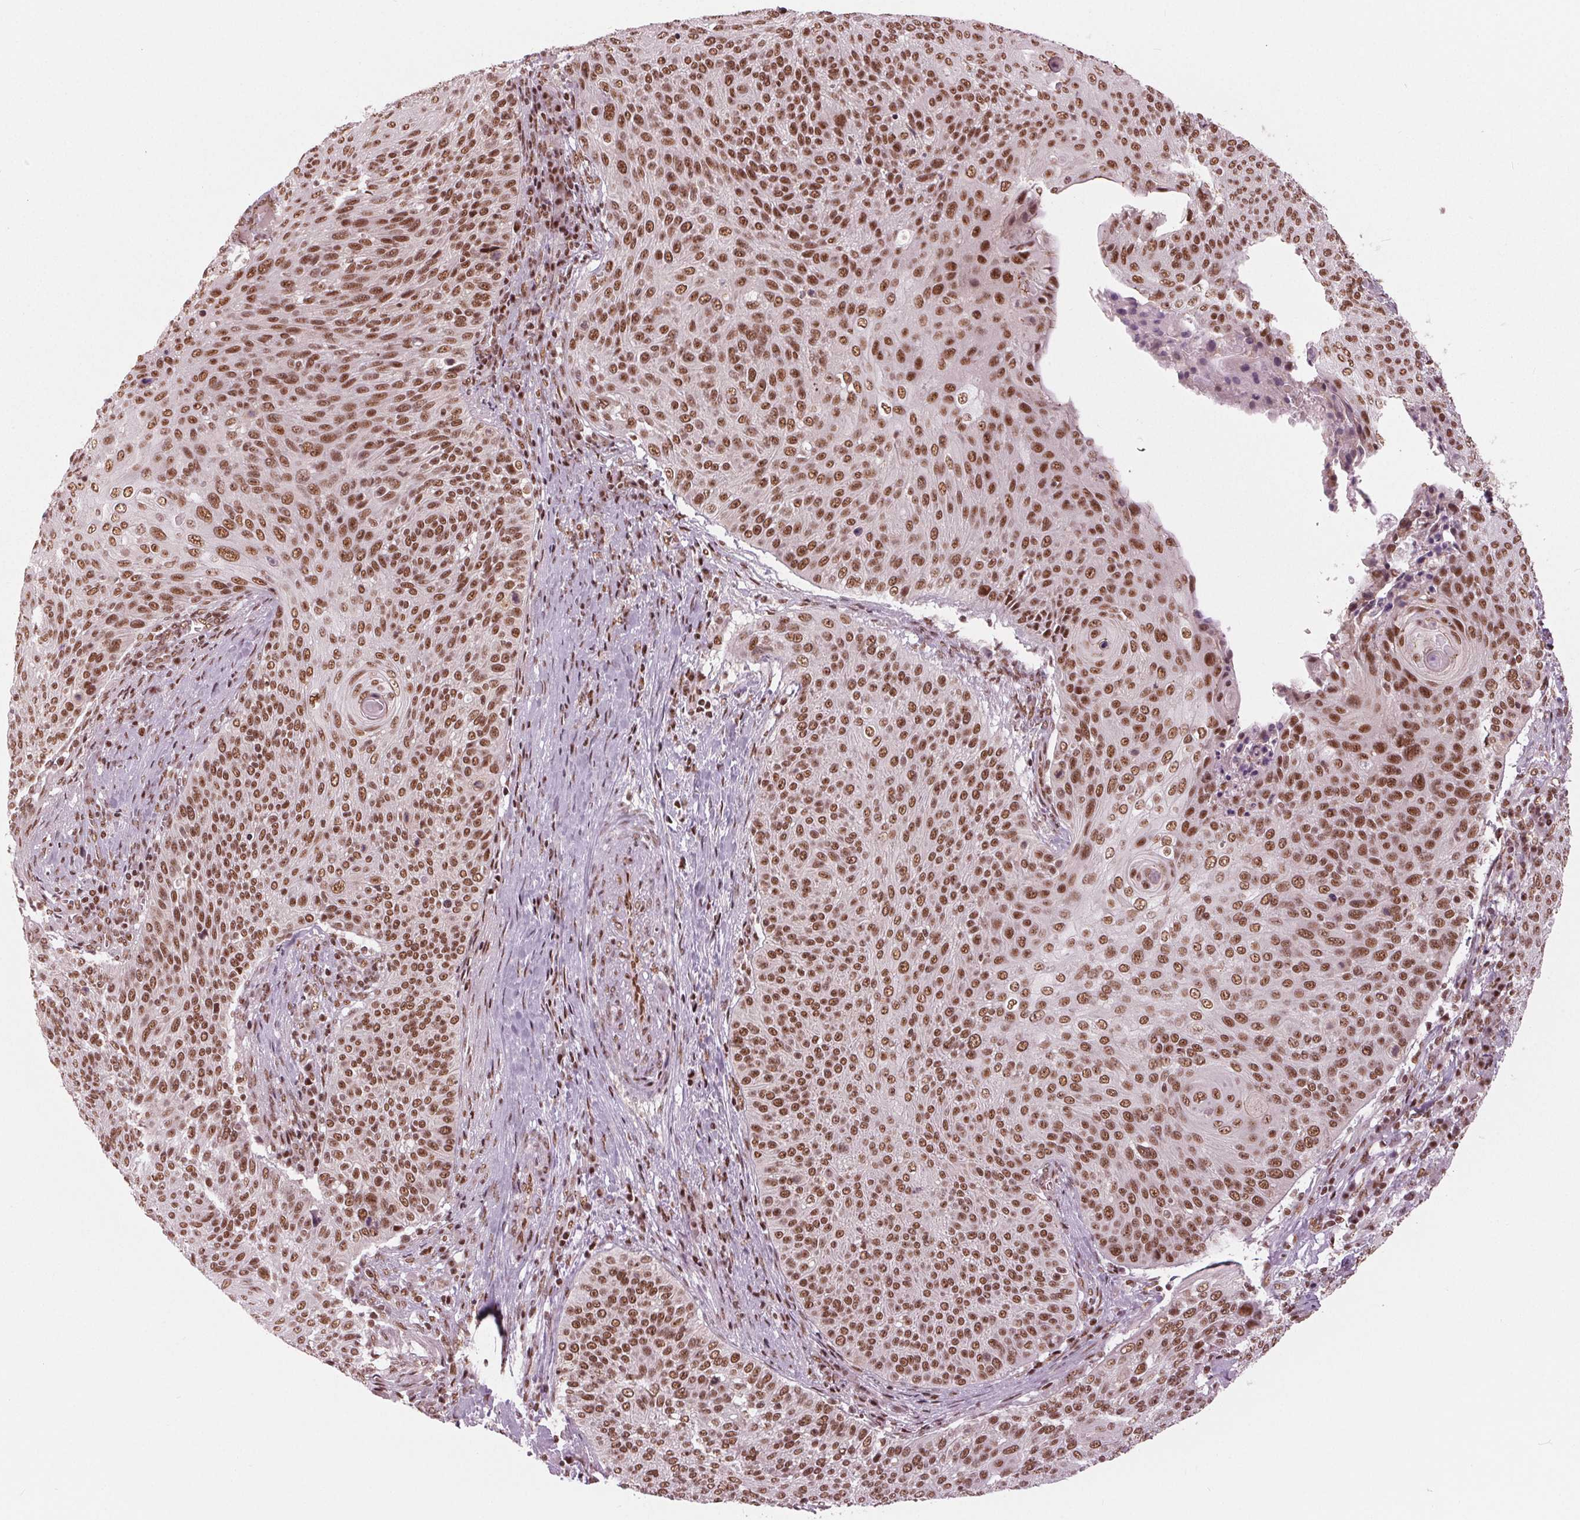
{"staining": {"intensity": "moderate", "quantity": ">75%", "location": "nuclear"}, "tissue": "cervical cancer", "cell_type": "Tumor cells", "image_type": "cancer", "snomed": [{"axis": "morphology", "description": "Squamous cell carcinoma, NOS"}, {"axis": "topography", "description": "Cervix"}], "caption": "An image of squamous cell carcinoma (cervical) stained for a protein exhibits moderate nuclear brown staining in tumor cells. (DAB (3,3'-diaminobenzidine) = brown stain, brightfield microscopy at high magnification).", "gene": "LSM2", "patient": {"sex": "female", "age": 31}}